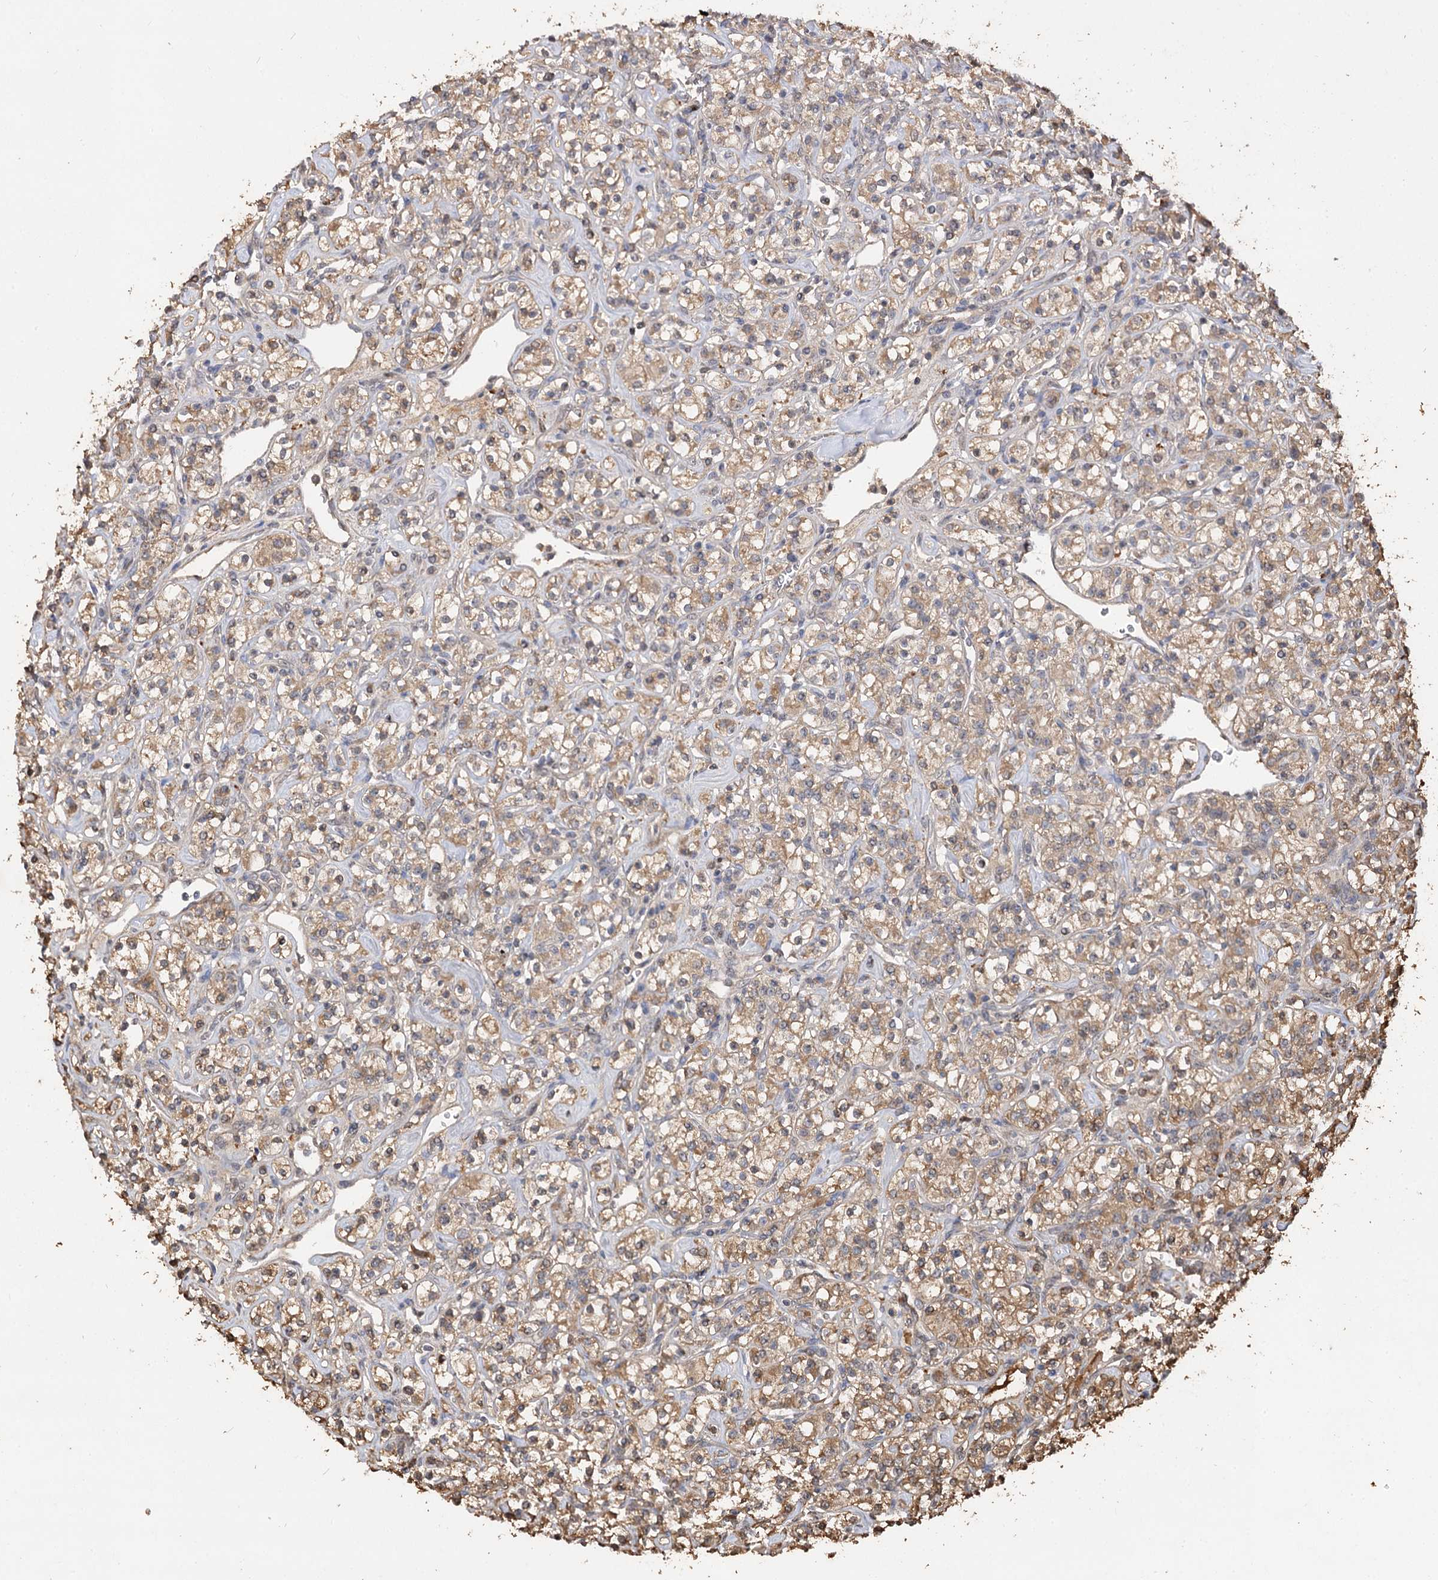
{"staining": {"intensity": "moderate", "quantity": ">75%", "location": "cytoplasmic/membranous"}, "tissue": "renal cancer", "cell_type": "Tumor cells", "image_type": "cancer", "snomed": [{"axis": "morphology", "description": "Adenocarcinoma, NOS"}, {"axis": "topography", "description": "Kidney"}], "caption": "A brown stain labels moderate cytoplasmic/membranous expression of a protein in renal cancer tumor cells. (DAB IHC, brown staining for protein, blue staining for nuclei).", "gene": "ARL13A", "patient": {"sex": "male", "age": 77}}